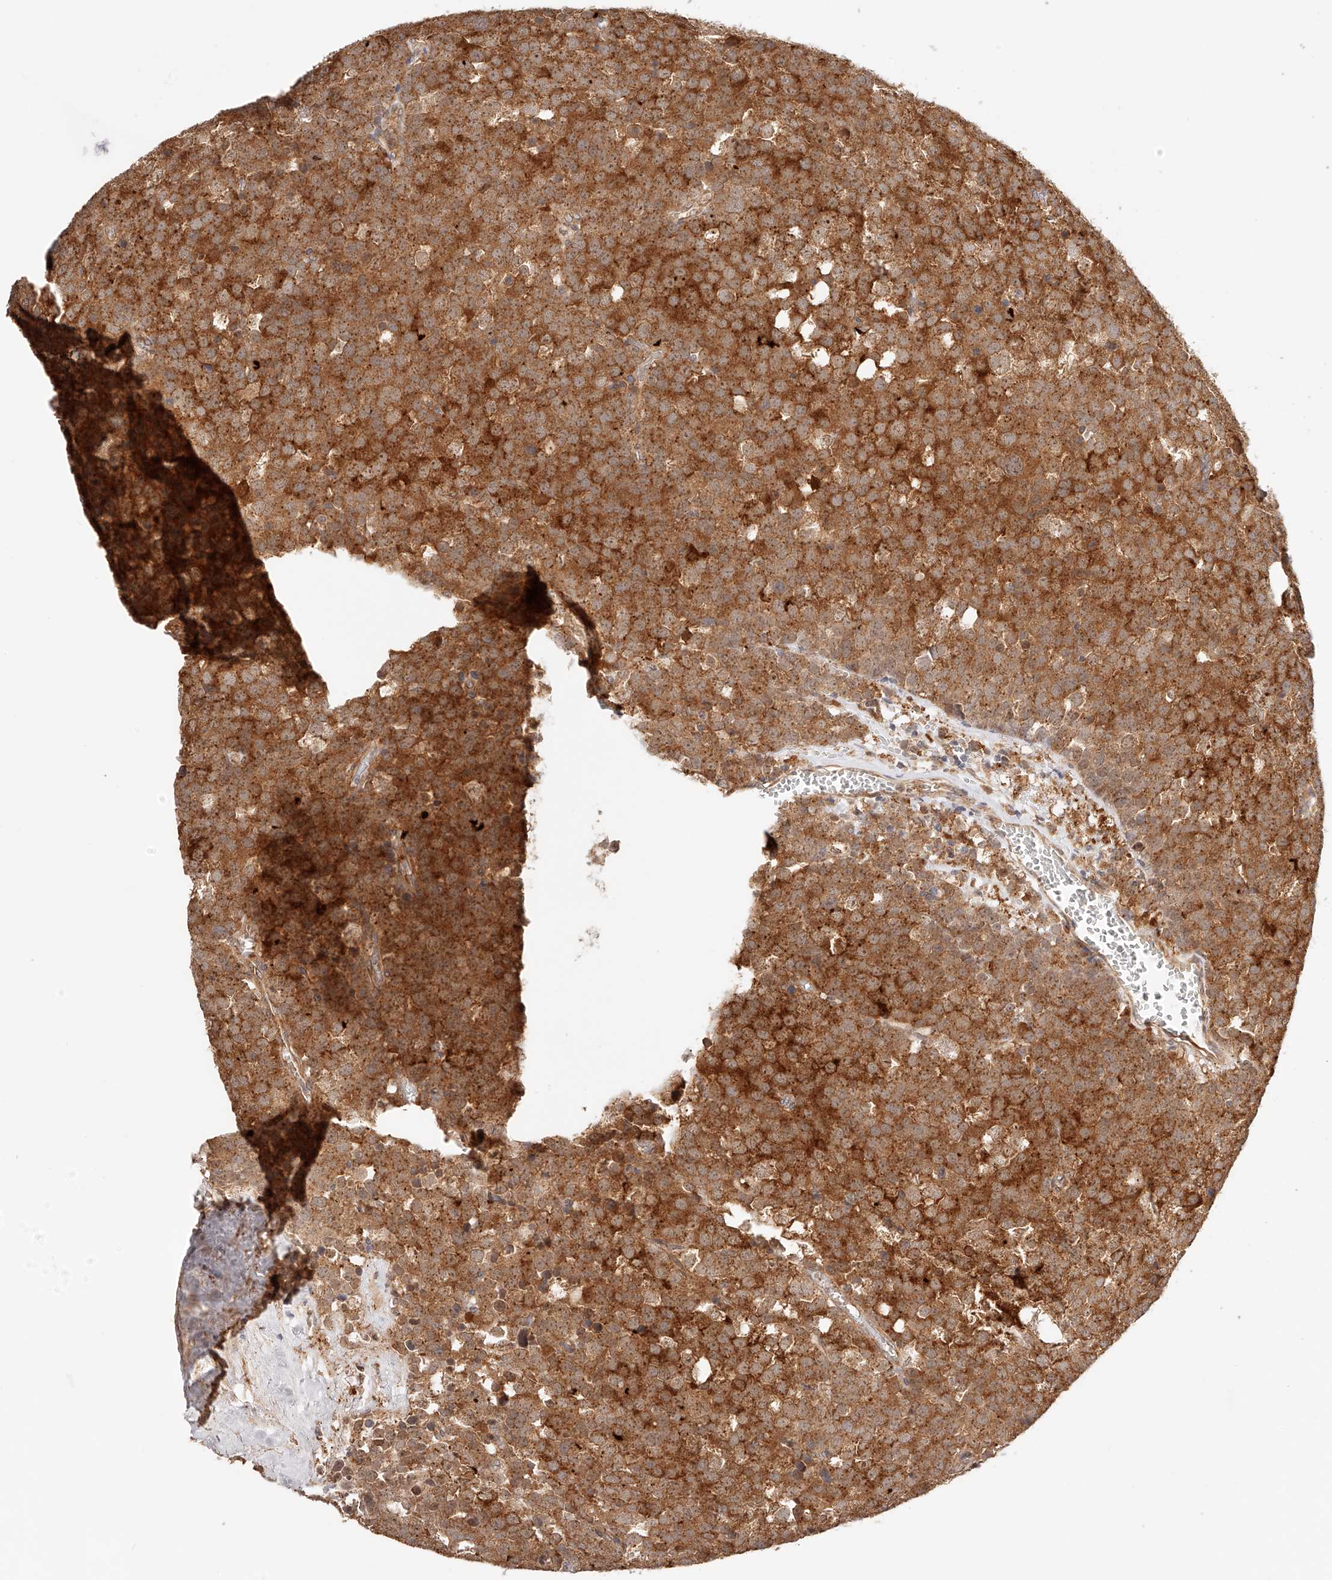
{"staining": {"intensity": "strong", "quantity": ">75%", "location": "cytoplasmic/membranous"}, "tissue": "testis cancer", "cell_type": "Tumor cells", "image_type": "cancer", "snomed": [{"axis": "morphology", "description": "Seminoma, NOS"}, {"axis": "topography", "description": "Testis"}], "caption": "Immunohistochemistry (IHC) (DAB) staining of testis seminoma reveals strong cytoplasmic/membranous protein staining in approximately >75% of tumor cells.", "gene": "SYNC", "patient": {"sex": "male", "age": 71}}